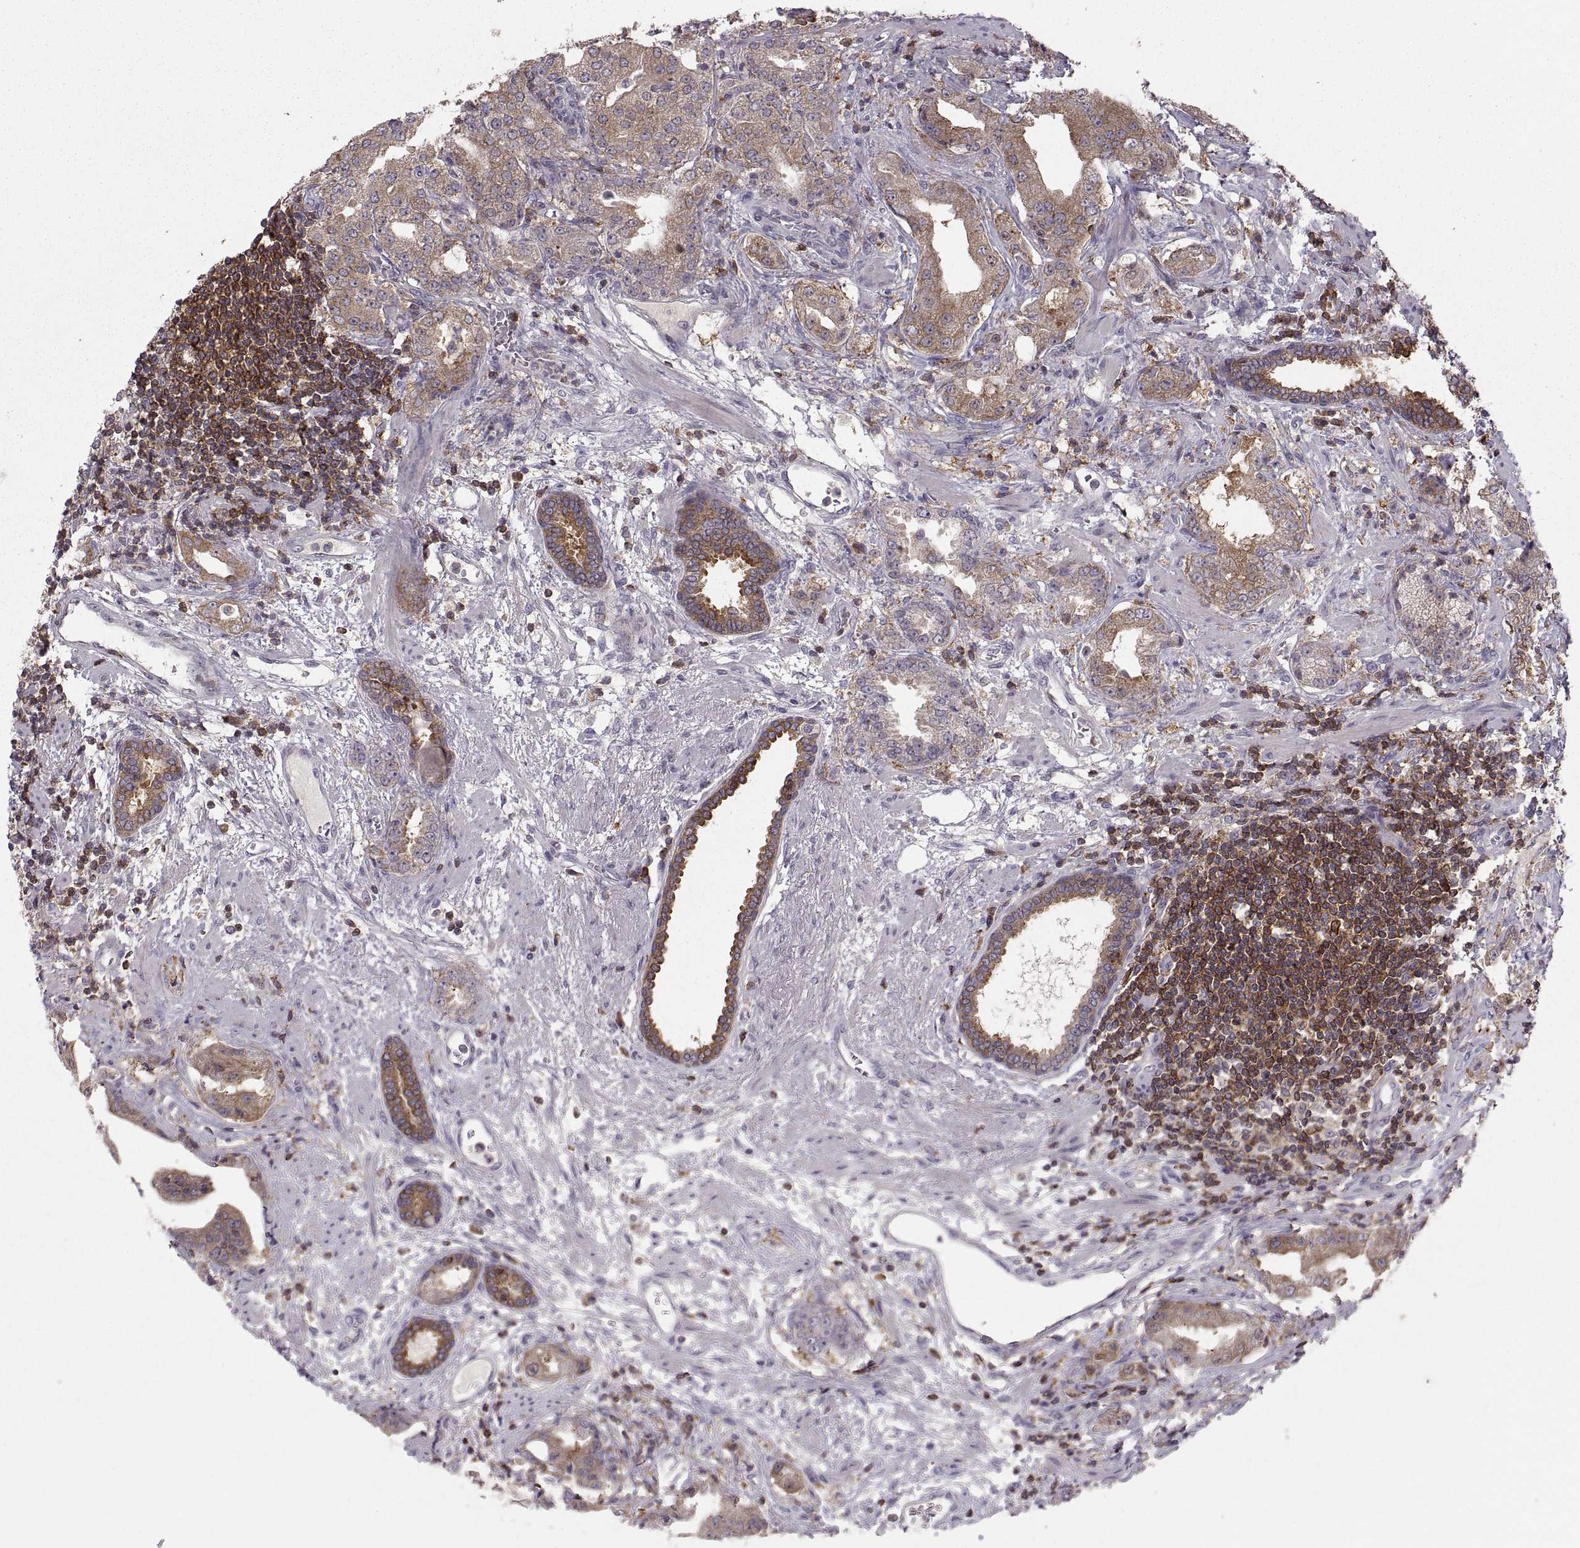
{"staining": {"intensity": "strong", "quantity": "<25%", "location": "cytoplasmic/membranous"}, "tissue": "prostate cancer", "cell_type": "Tumor cells", "image_type": "cancer", "snomed": [{"axis": "morphology", "description": "Adenocarcinoma, Low grade"}, {"axis": "topography", "description": "Prostate"}], "caption": "Immunohistochemistry (IHC) staining of prostate cancer (adenocarcinoma (low-grade)), which displays medium levels of strong cytoplasmic/membranous expression in approximately <25% of tumor cells indicating strong cytoplasmic/membranous protein positivity. The staining was performed using DAB (3,3'-diaminobenzidine) (brown) for protein detection and nuclei were counterstained in hematoxylin (blue).", "gene": "EZR", "patient": {"sex": "male", "age": 62}}